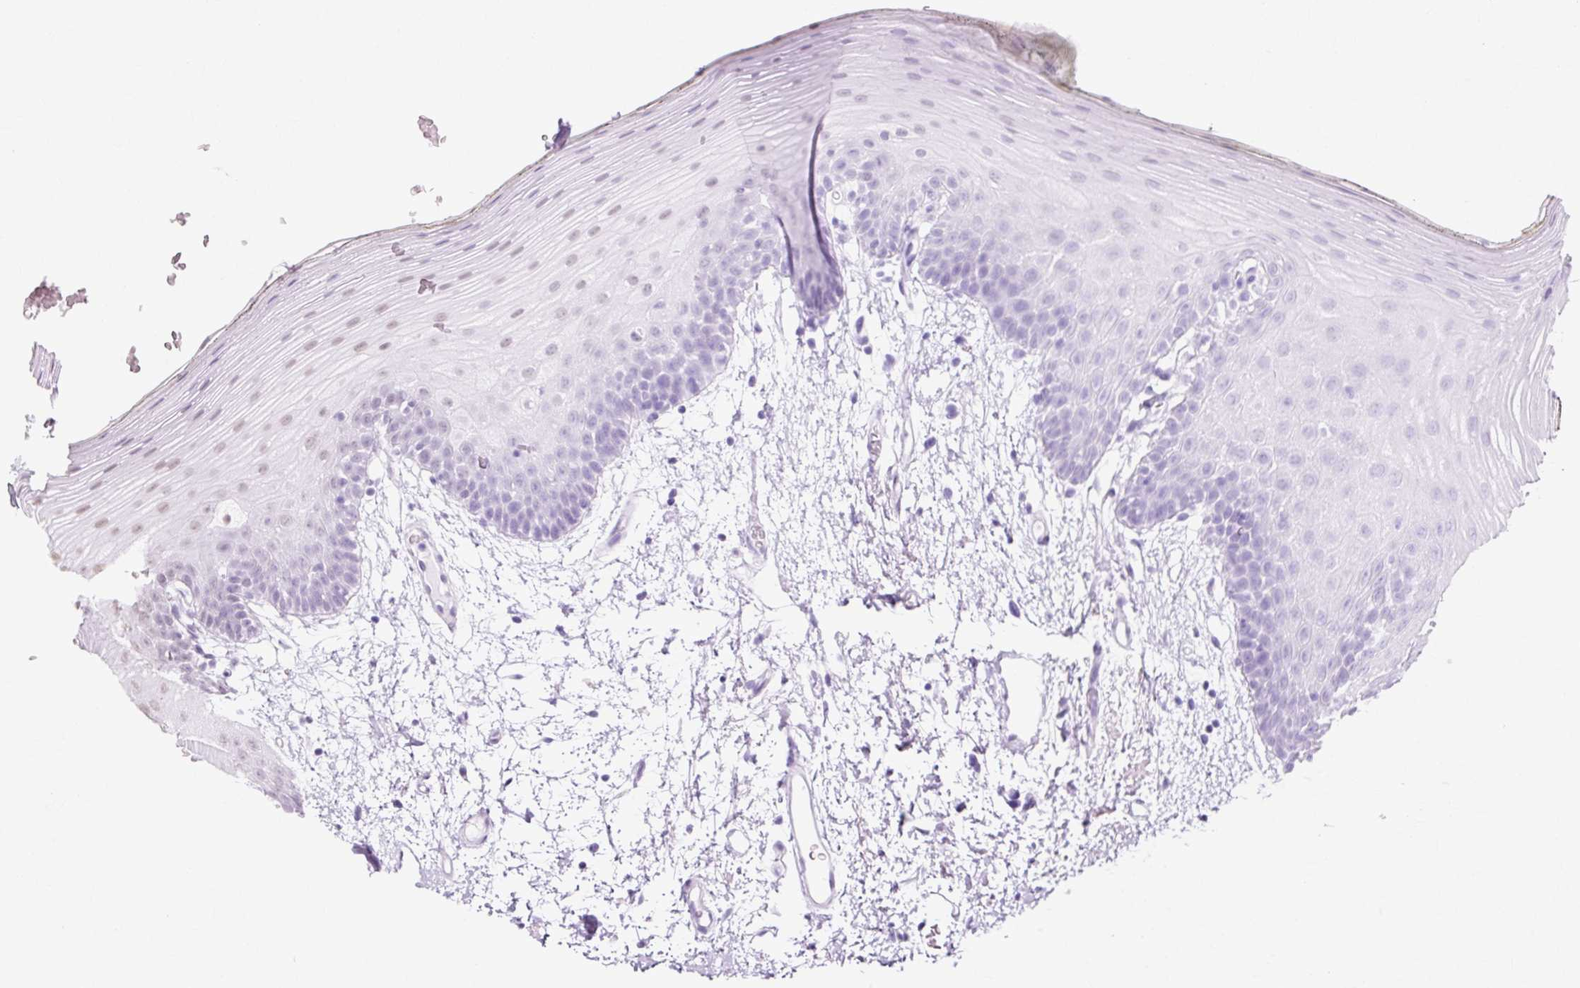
{"staining": {"intensity": "negative", "quantity": "none", "location": "none"}, "tissue": "oral mucosa", "cell_type": "Squamous epithelial cells", "image_type": "normal", "snomed": [{"axis": "morphology", "description": "Normal tissue, NOS"}, {"axis": "morphology", "description": "Squamous cell carcinoma, NOS"}, {"axis": "topography", "description": "Oral tissue"}, {"axis": "topography", "description": "Head-Neck"}], "caption": "High magnification brightfield microscopy of unremarkable oral mucosa stained with DAB (3,3'-diaminobenzidine) (brown) and counterstained with hematoxylin (blue): squamous epithelial cells show no significant positivity.", "gene": "XRCC6", "patient": {"sex": "female", "age": 81}}